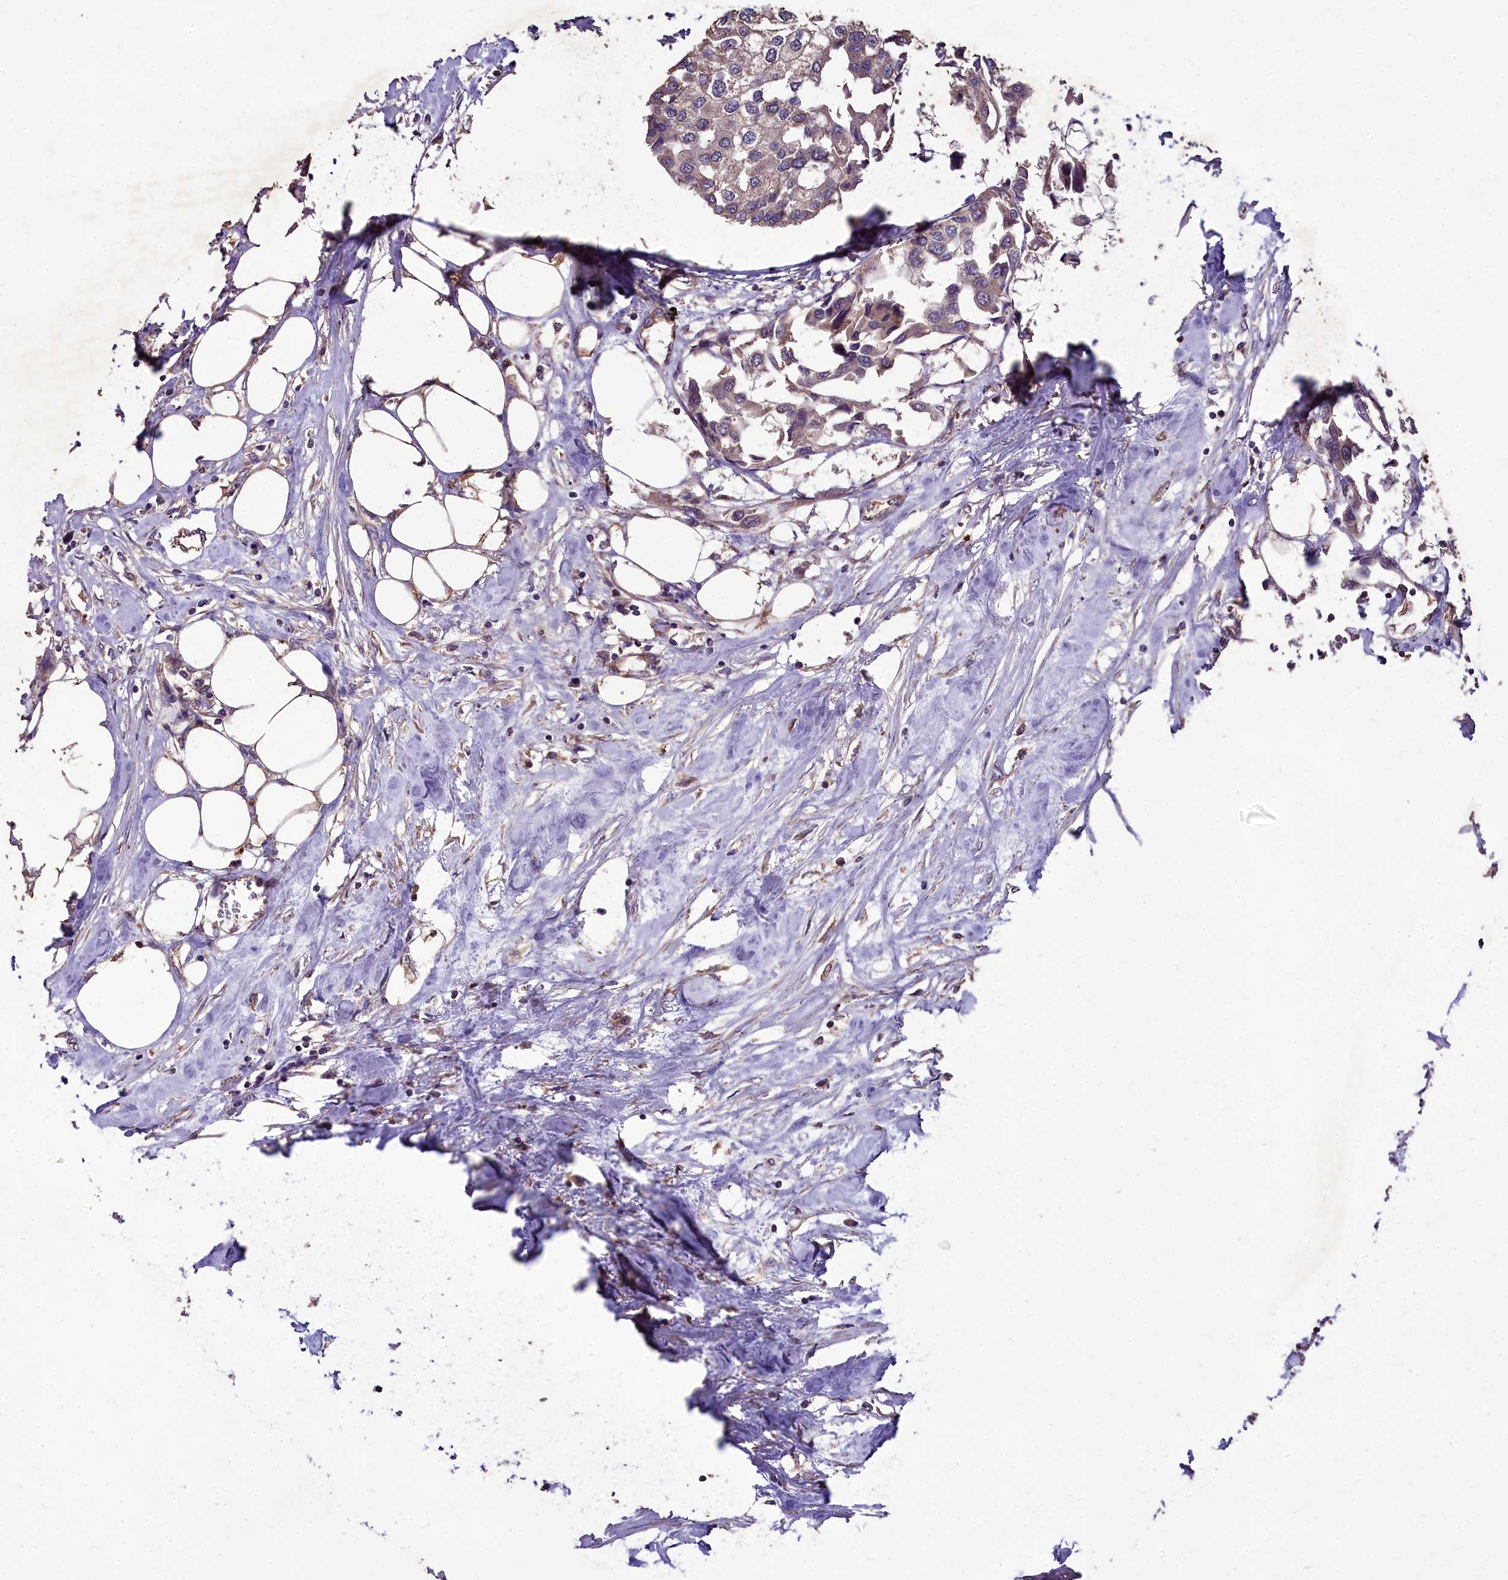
{"staining": {"intensity": "weak", "quantity": "<25%", "location": "cytoplasmic/membranous"}, "tissue": "urothelial cancer", "cell_type": "Tumor cells", "image_type": "cancer", "snomed": [{"axis": "morphology", "description": "Urothelial carcinoma, High grade"}, {"axis": "topography", "description": "Urinary bladder"}], "caption": "Immunohistochemistry (IHC) histopathology image of neoplastic tissue: urothelial carcinoma (high-grade) stained with DAB displays no significant protein staining in tumor cells.", "gene": "TTLL10", "patient": {"sex": "male", "age": 64}}